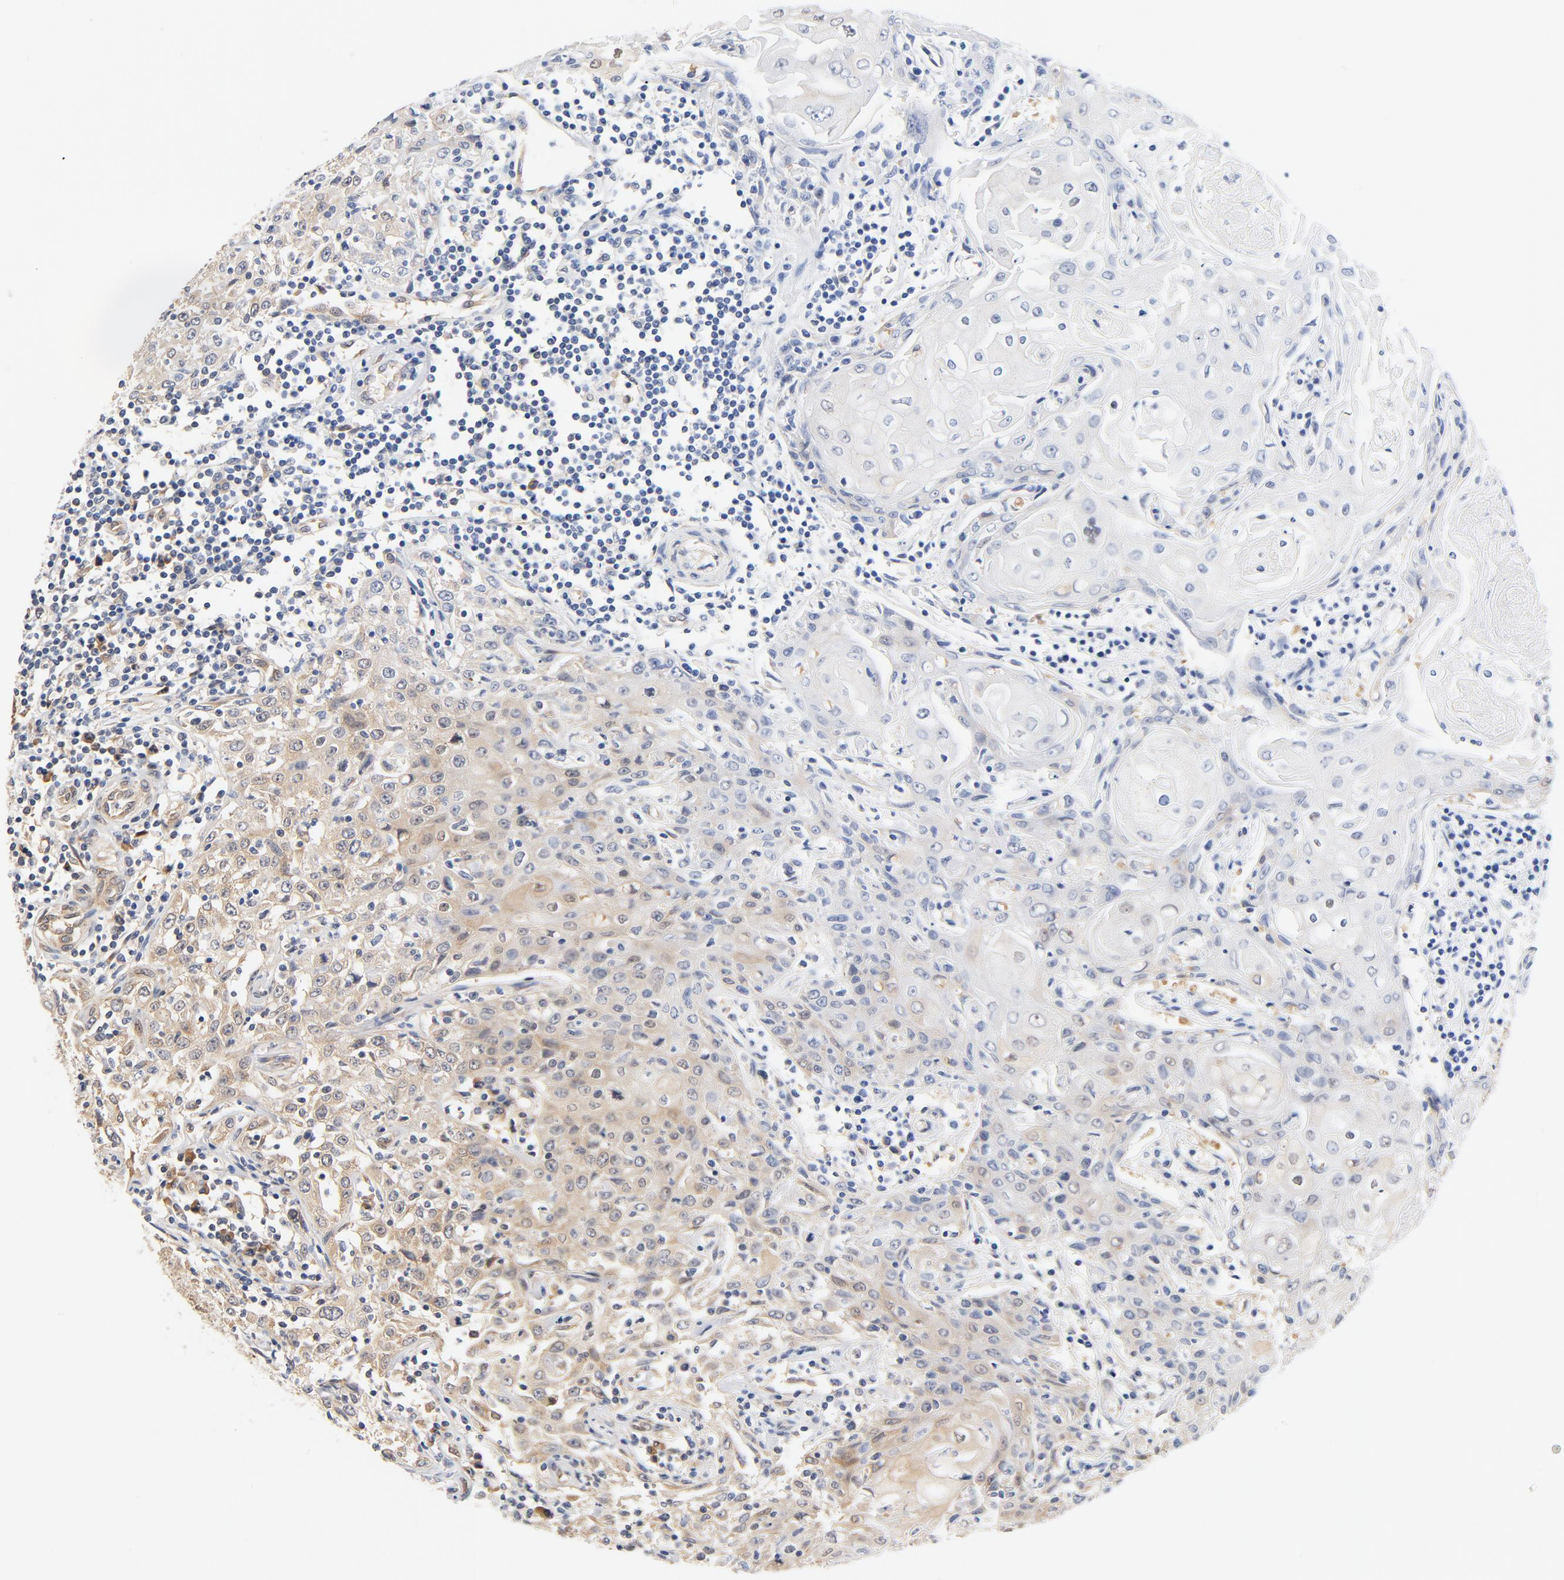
{"staining": {"intensity": "moderate", "quantity": "25%-75%", "location": "cytoplasmic/membranous"}, "tissue": "head and neck cancer", "cell_type": "Tumor cells", "image_type": "cancer", "snomed": [{"axis": "morphology", "description": "Squamous cell carcinoma, NOS"}, {"axis": "topography", "description": "Oral tissue"}, {"axis": "topography", "description": "Head-Neck"}], "caption": "An IHC micrograph of neoplastic tissue is shown. Protein staining in brown highlights moderate cytoplasmic/membranous positivity in head and neck cancer within tumor cells. (DAB (3,3'-diaminobenzidine) = brown stain, brightfield microscopy at high magnification).", "gene": "EIF4E", "patient": {"sex": "female", "age": 76}}